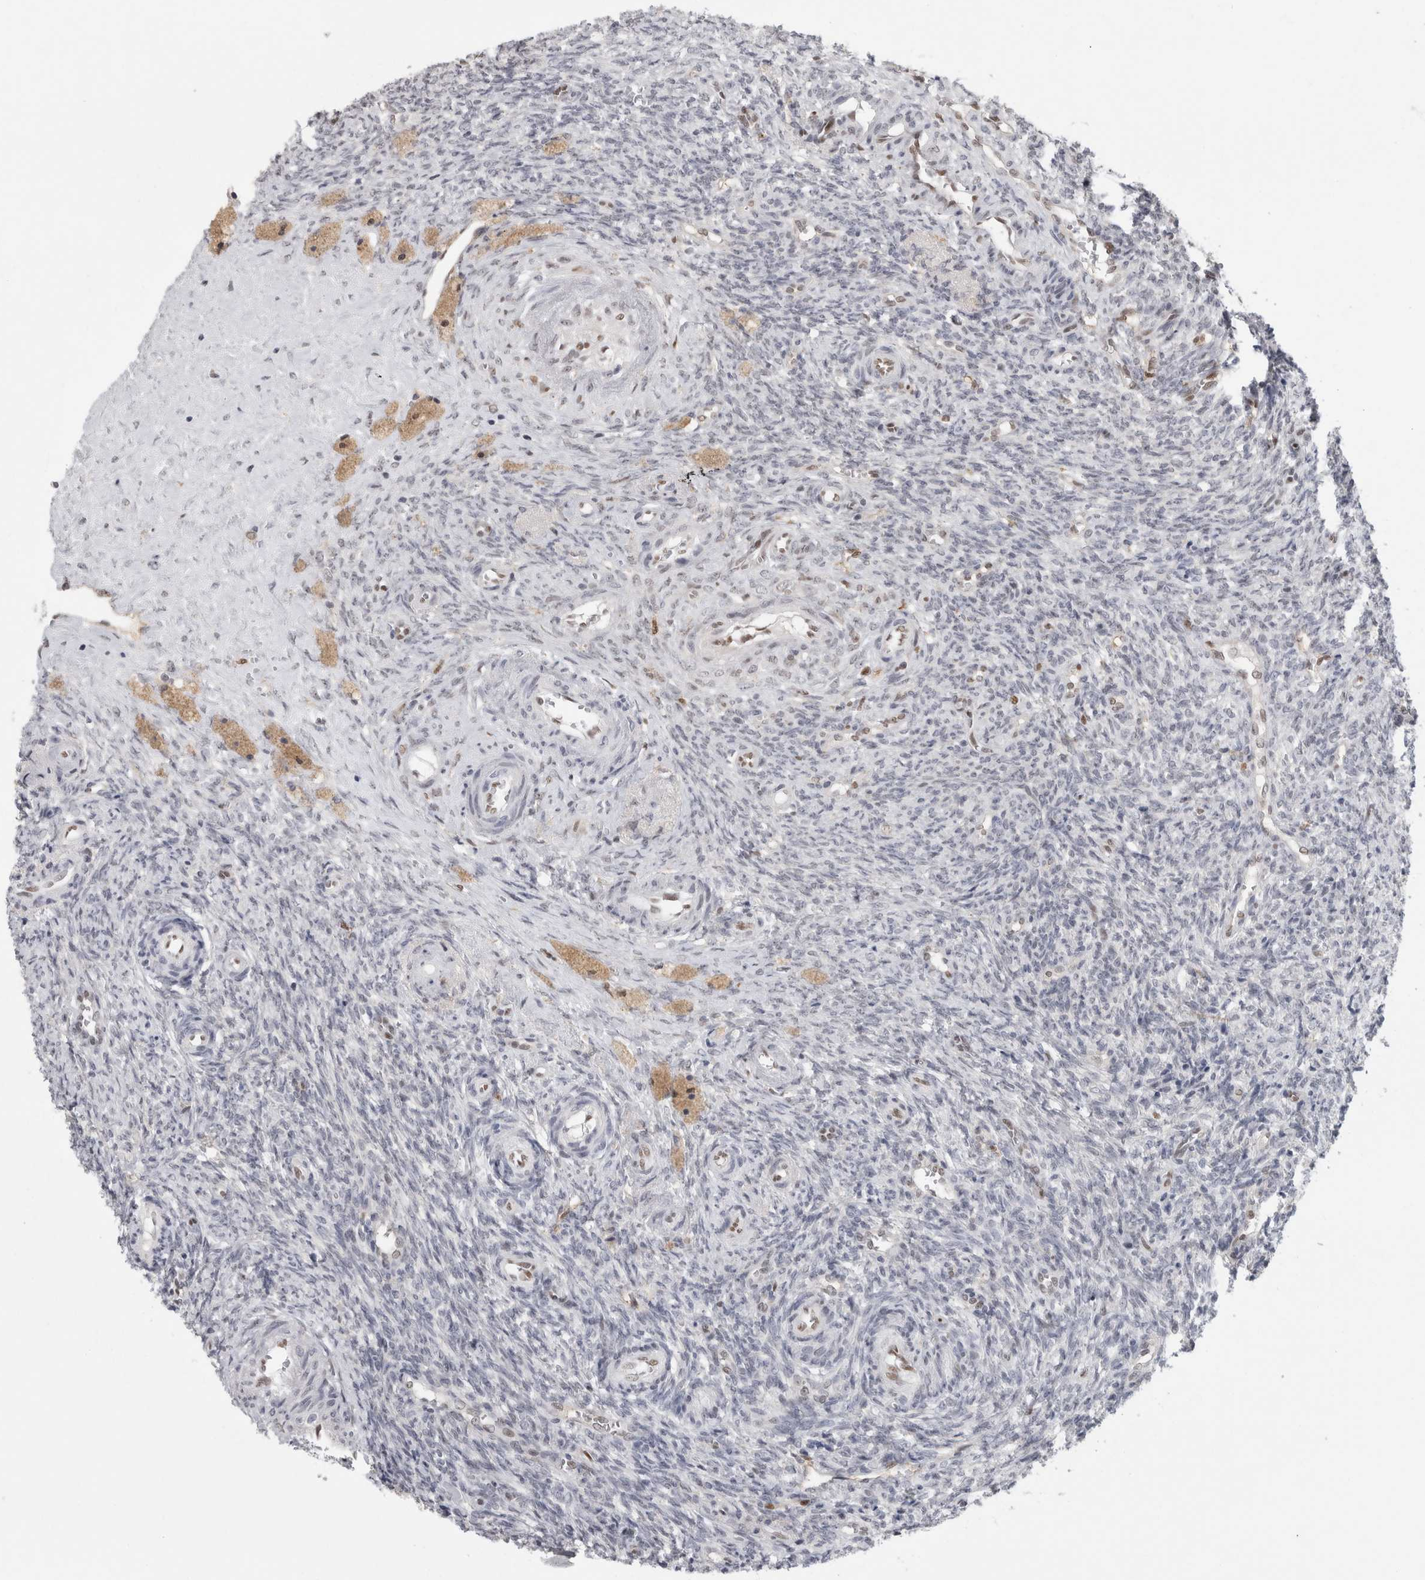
{"staining": {"intensity": "weak", "quantity": "25%-75%", "location": "cytoplasmic/membranous"}, "tissue": "ovary", "cell_type": "Follicle cells", "image_type": "normal", "snomed": [{"axis": "morphology", "description": "Normal tissue, NOS"}, {"axis": "topography", "description": "Ovary"}], "caption": "Weak cytoplasmic/membranous positivity is appreciated in approximately 25%-75% of follicle cells in unremarkable ovary. (Brightfield microscopy of DAB IHC at high magnification).", "gene": "SRARP", "patient": {"sex": "female", "age": 41}}